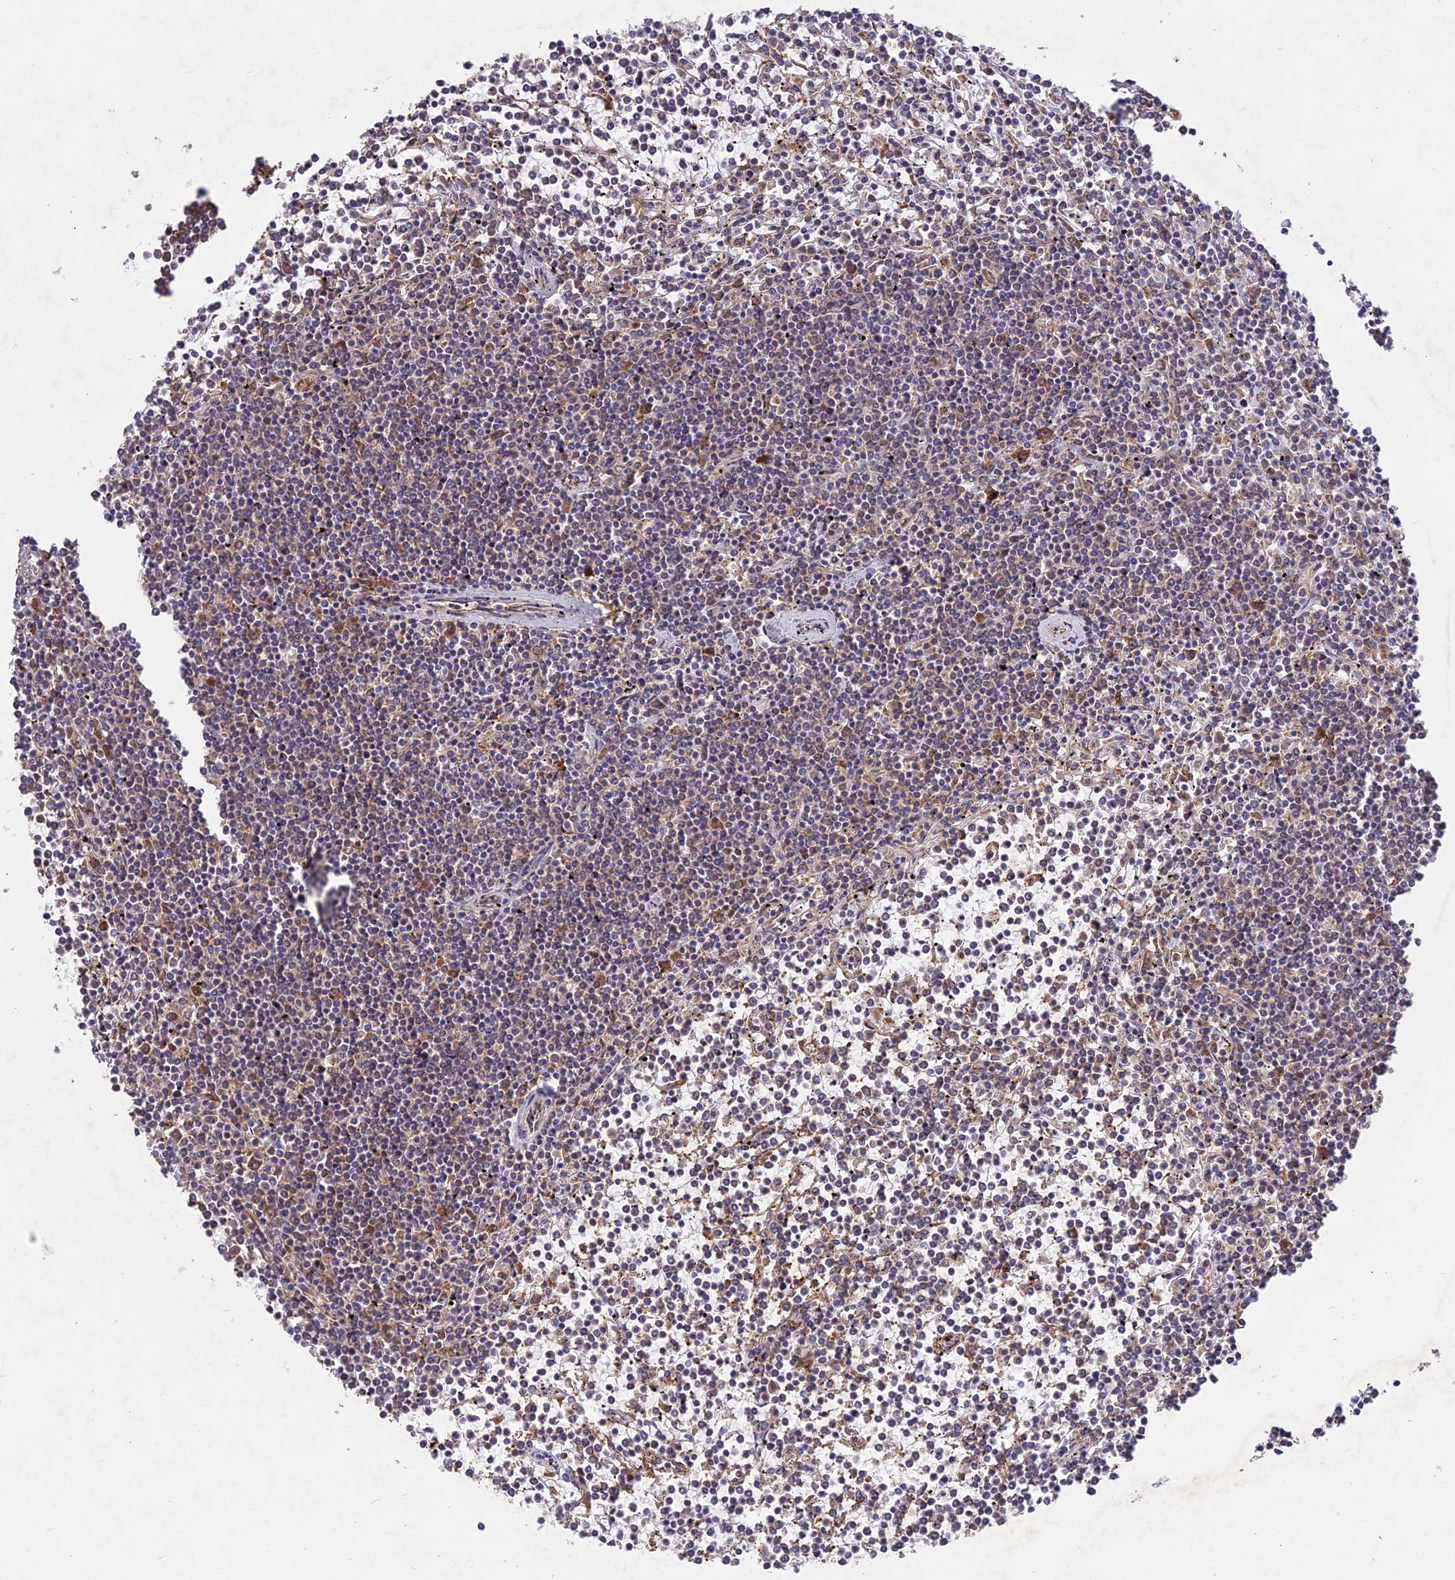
{"staining": {"intensity": "moderate", "quantity": "<25%", "location": "cytoplasmic/membranous"}, "tissue": "lymphoma", "cell_type": "Tumor cells", "image_type": "cancer", "snomed": [{"axis": "morphology", "description": "Malignant lymphoma, non-Hodgkin's type, Low grade"}, {"axis": "topography", "description": "Spleen"}], "caption": "Protein staining reveals moderate cytoplasmic/membranous staining in approximately <25% of tumor cells in lymphoma.", "gene": "NXNL2", "patient": {"sex": "female", "age": 19}}